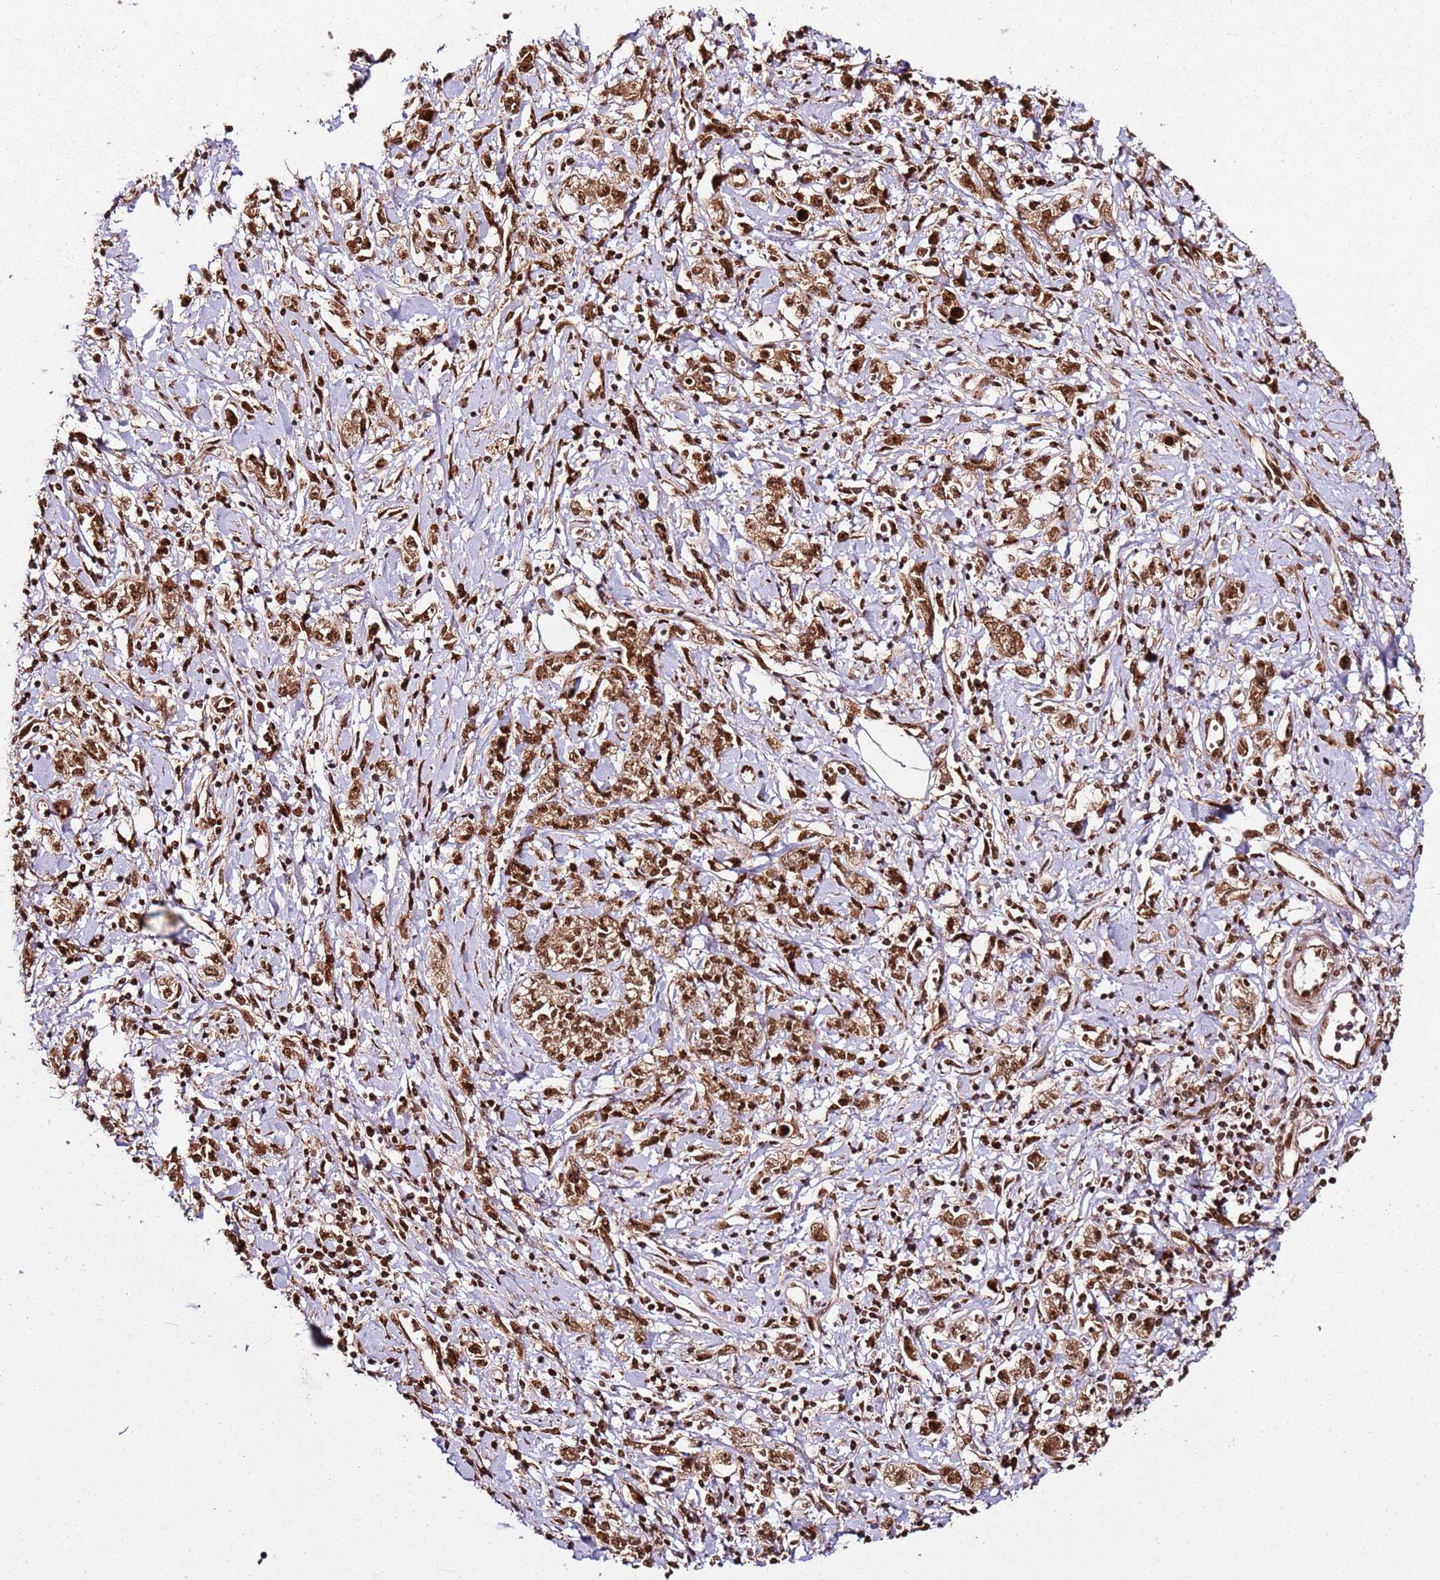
{"staining": {"intensity": "moderate", "quantity": ">75%", "location": "nuclear"}, "tissue": "stomach cancer", "cell_type": "Tumor cells", "image_type": "cancer", "snomed": [{"axis": "morphology", "description": "Adenocarcinoma, NOS"}, {"axis": "topography", "description": "Stomach"}], "caption": "Stomach cancer (adenocarcinoma) stained with a brown dye demonstrates moderate nuclear positive expression in approximately >75% of tumor cells.", "gene": "XRN2", "patient": {"sex": "female", "age": 76}}